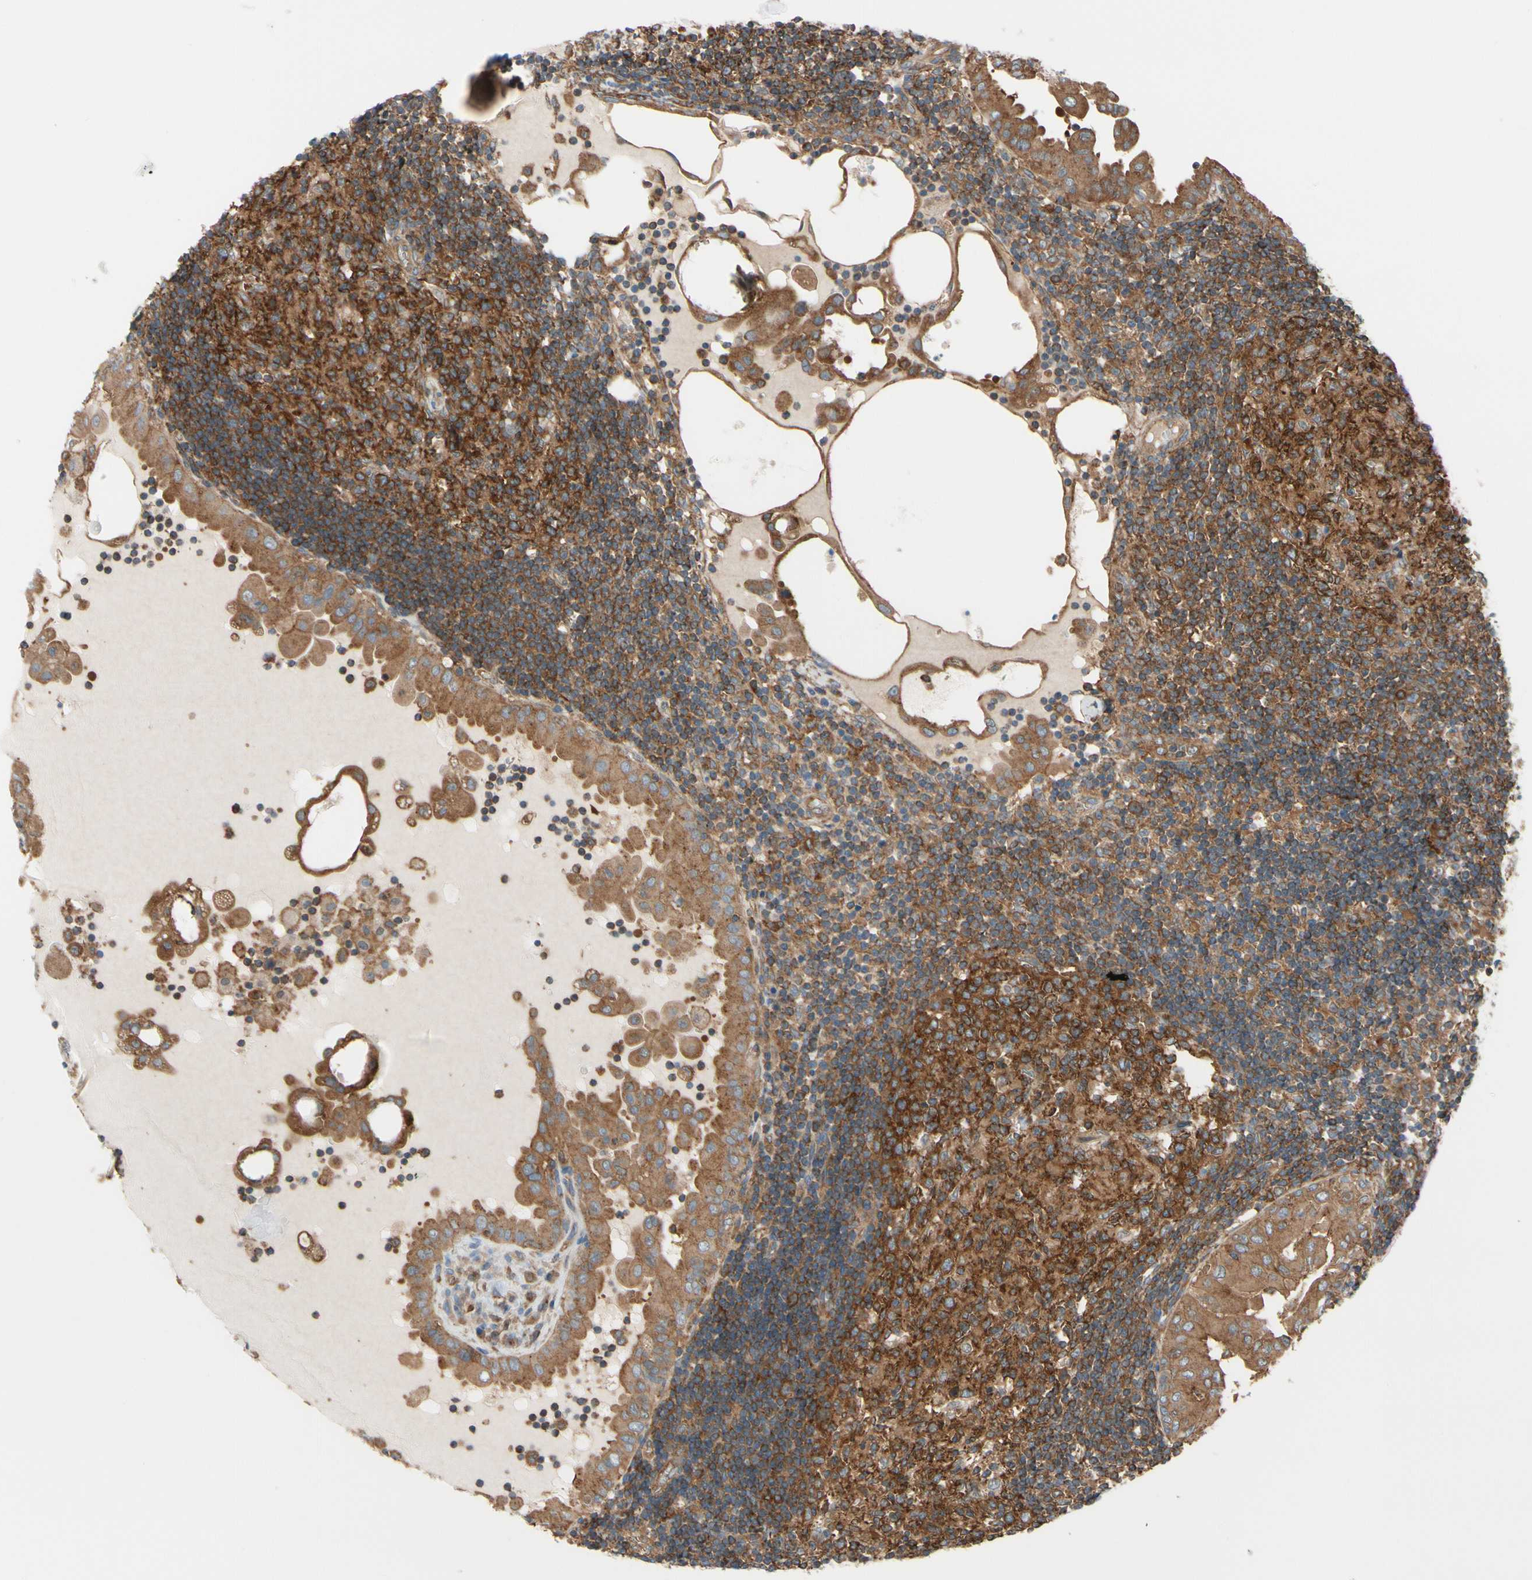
{"staining": {"intensity": "moderate", "quantity": "25%-75%", "location": "cytoplasmic/membranous"}, "tissue": "thyroid cancer", "cell_type": "Tumor cells", "image_type": "cancer", "snomed": [{"axis": "morphology", "description": "Papillary adenocarcinoma, NOS"}, {"axis": "topography", "description": "Thyroid gland"}], "caption": "This is a photomicrograph of immunohistochemistry staining of thyroid papillary adenocarcinoma, which shows moderate positivity in the cytoplasmic/membranous of tumor cells.", "gene": "EPS15", "patient": {"sex": "male", "age": 33}}